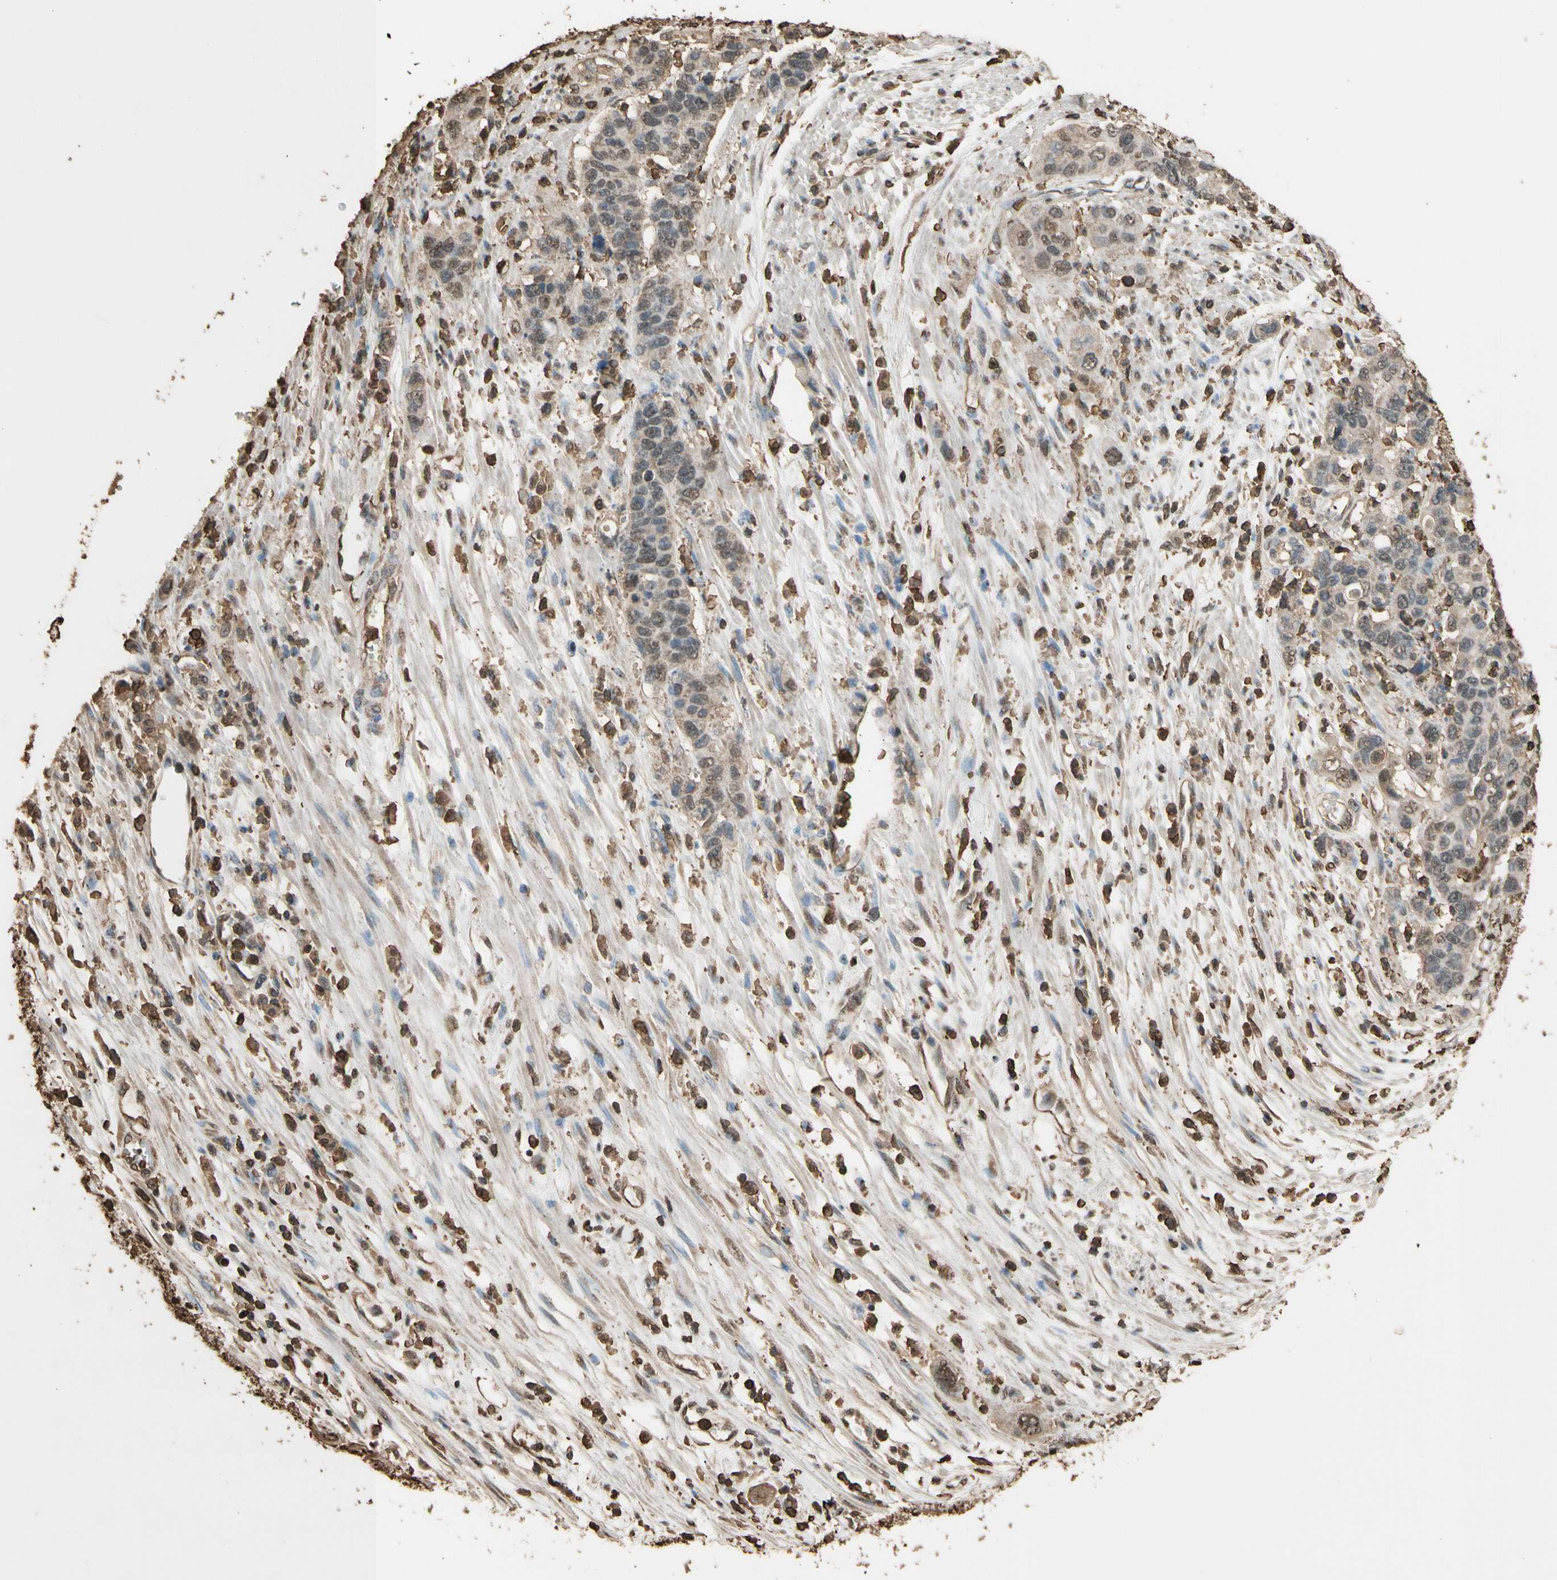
{"staining": {"intensity": "weak", "quantity": "25%-75%", "location": "cytoplasmic/membranous,nuclear"}, "tissue": "pancreatic cancer", "cell_type": "Tumor cells", "image_type": "cancer", "snomed": [{"axis": "morphology", "description": "Adenocarcinoma, NOS"}, {"axis": "topography", "description": "Pancreas"}], "caption": "A brown stain shows weak cytoplasmic/membranous and nuclear positivity of a protein in pancreatic adenocarcinoma tumor cells.", "gene": "TNFSF13B", "patient": {"sex": "female", "age": 71}}